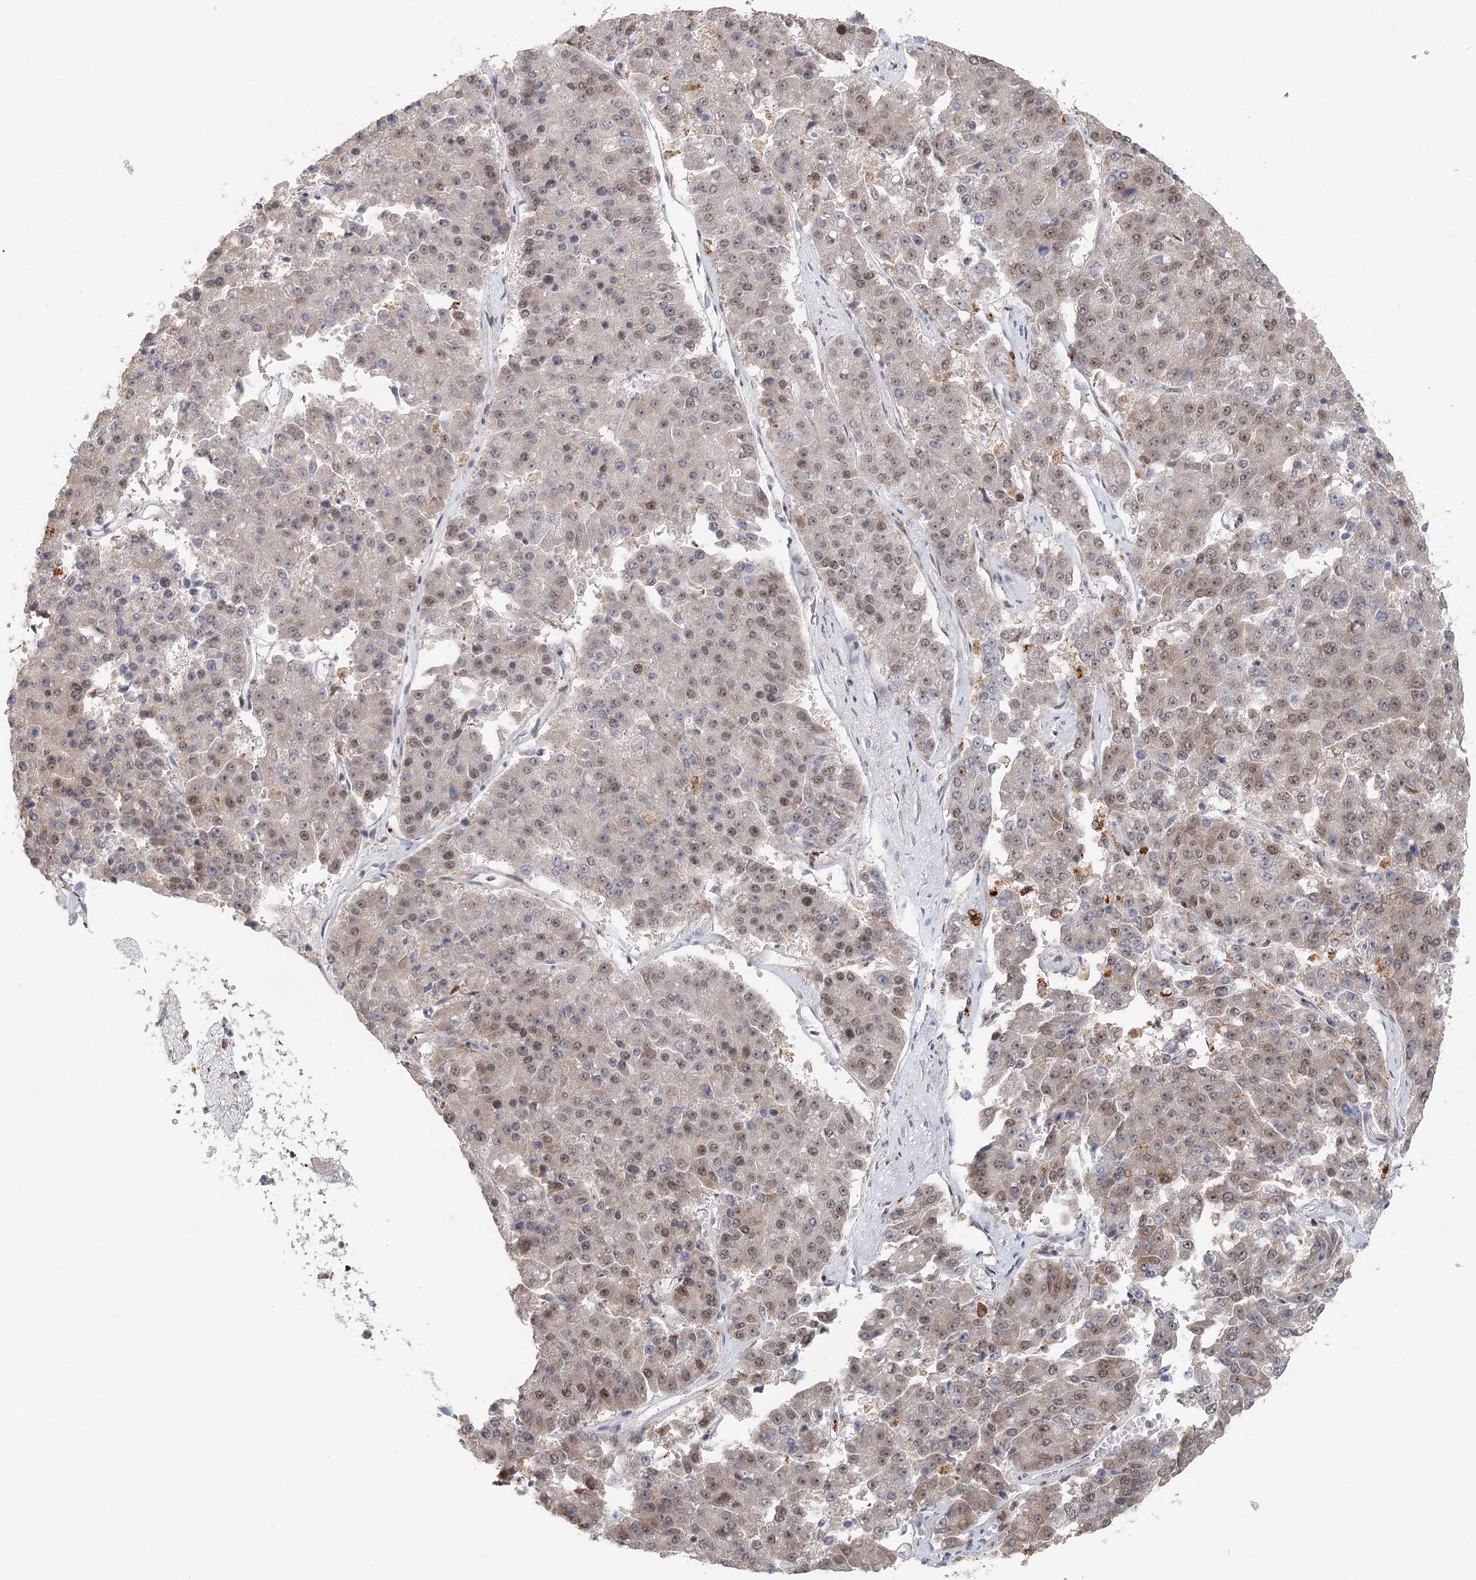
{"staining": {"intensity": "weak", "quantity": "25%-75%", "location": "nuclear"}, "tissue": "pancreatic cancer", "cell_type": "Tumor cells", "image_type": "cancer", "snomed": [{"axis": "morphology", "description": "Adenocarcinoma, NOS"}, {"axis": "topography", "description": "Pancreas"}], "caption": "Immunohistochemistry (DAB) staining of pancreatic cancer (adenocarcinoma) reveals weak nuclear protein positivity in approximately 25%-75% of tumor cells.", "gene": "BNIP5", "patient": {"sex": "male", "age": 50}}